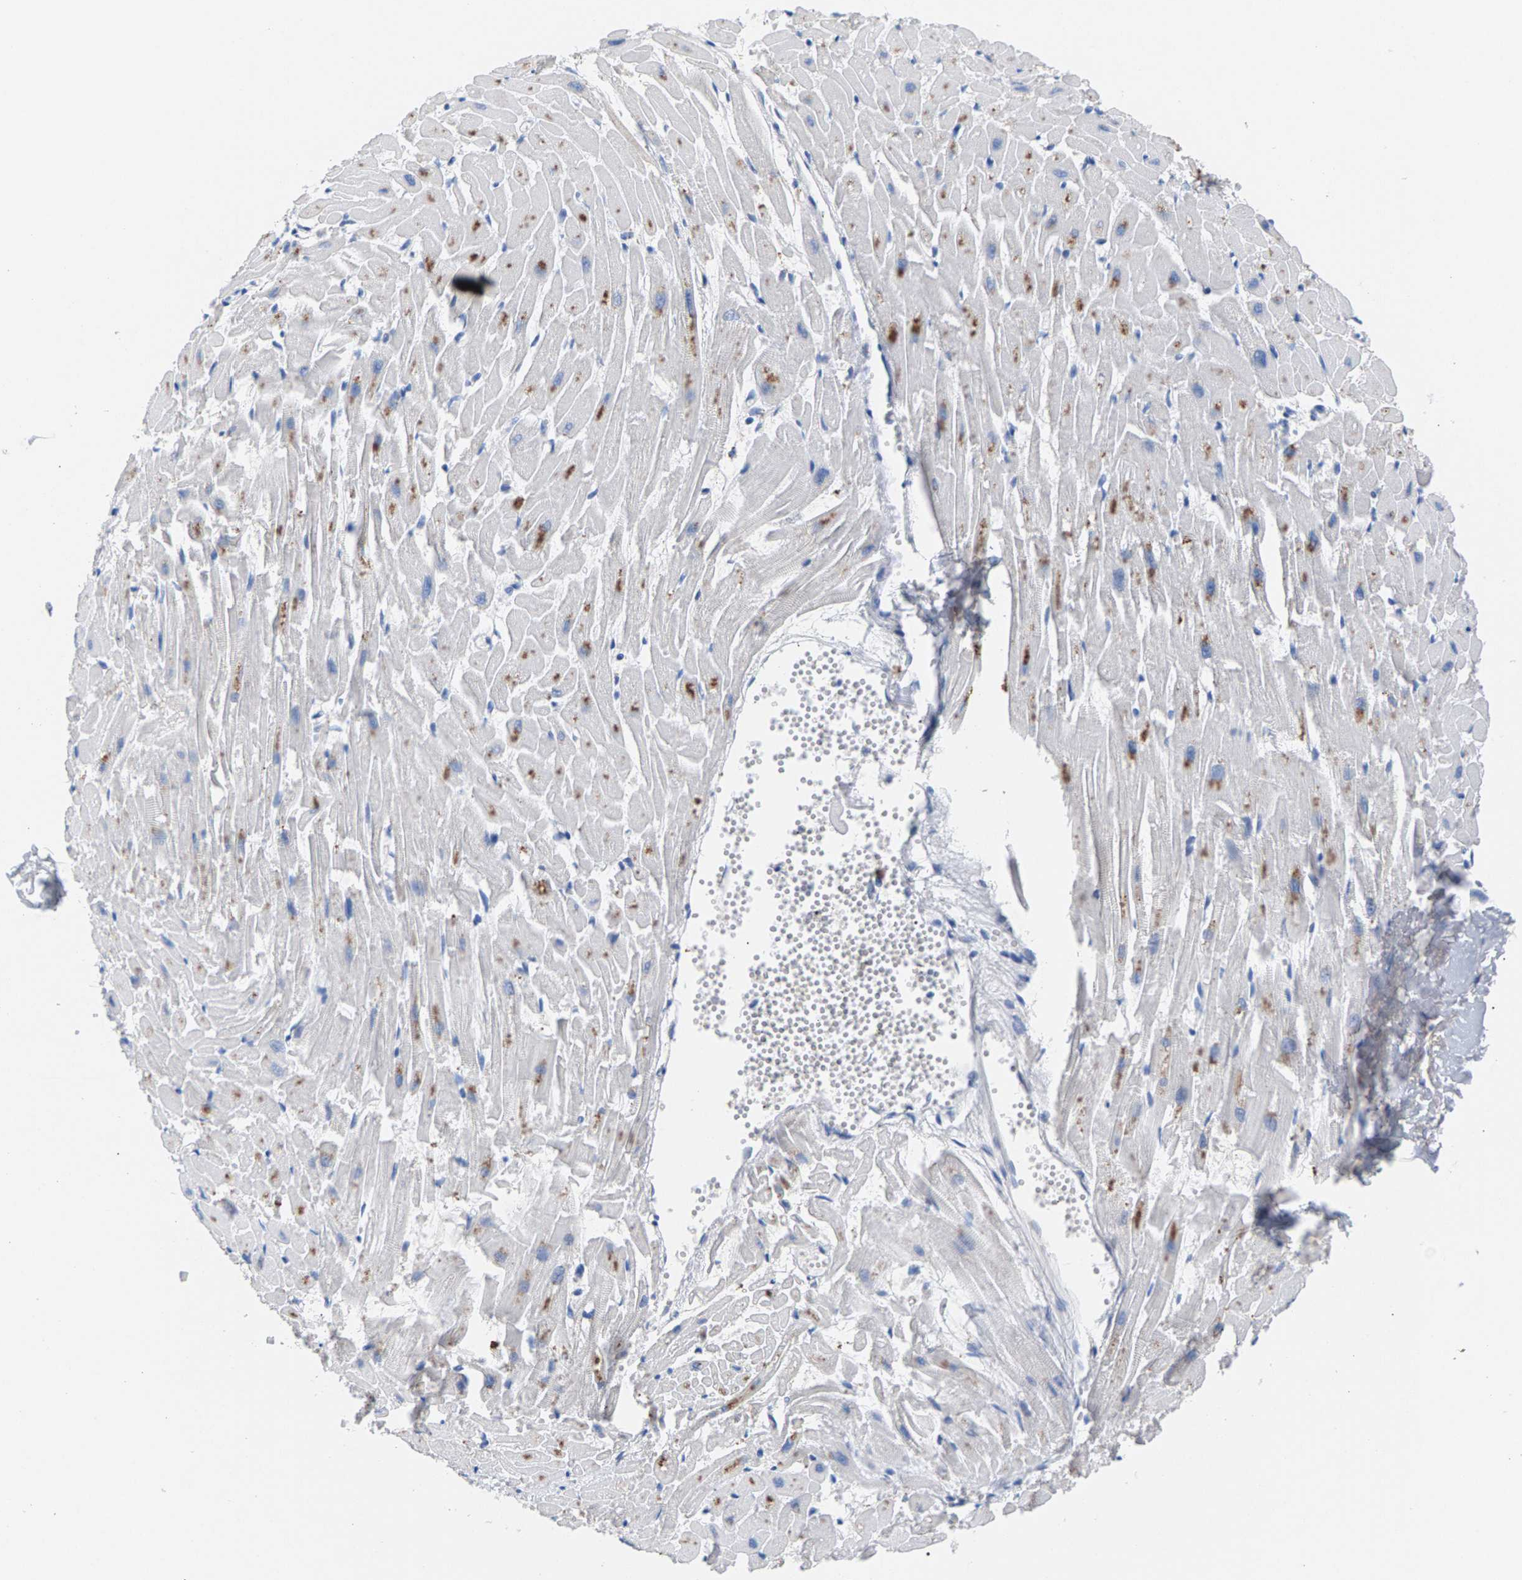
{"staining": {"intensity": "moderate", "quantity": "<25%", "location": "cytoplasmic/membranous"}, "tissue": "heart muscle", "cell_type": "Cardiomyocytes", "image_type": "normal", "snomed": [{"axis": "morphology", "description": "Normal tissue, NOS"}, {"axis": "topography", "description": "Heart"}], "caption": "Immunohistochemistry (DAB (3,3'-diaminobenzidine)) staining of normal human heart muscle shows moderate cytoplasmic/membranous protein positivity in about <25% of cardiomyocytes.", "gene": "APOH", "patient": {"sex": "female", "age": 19}}